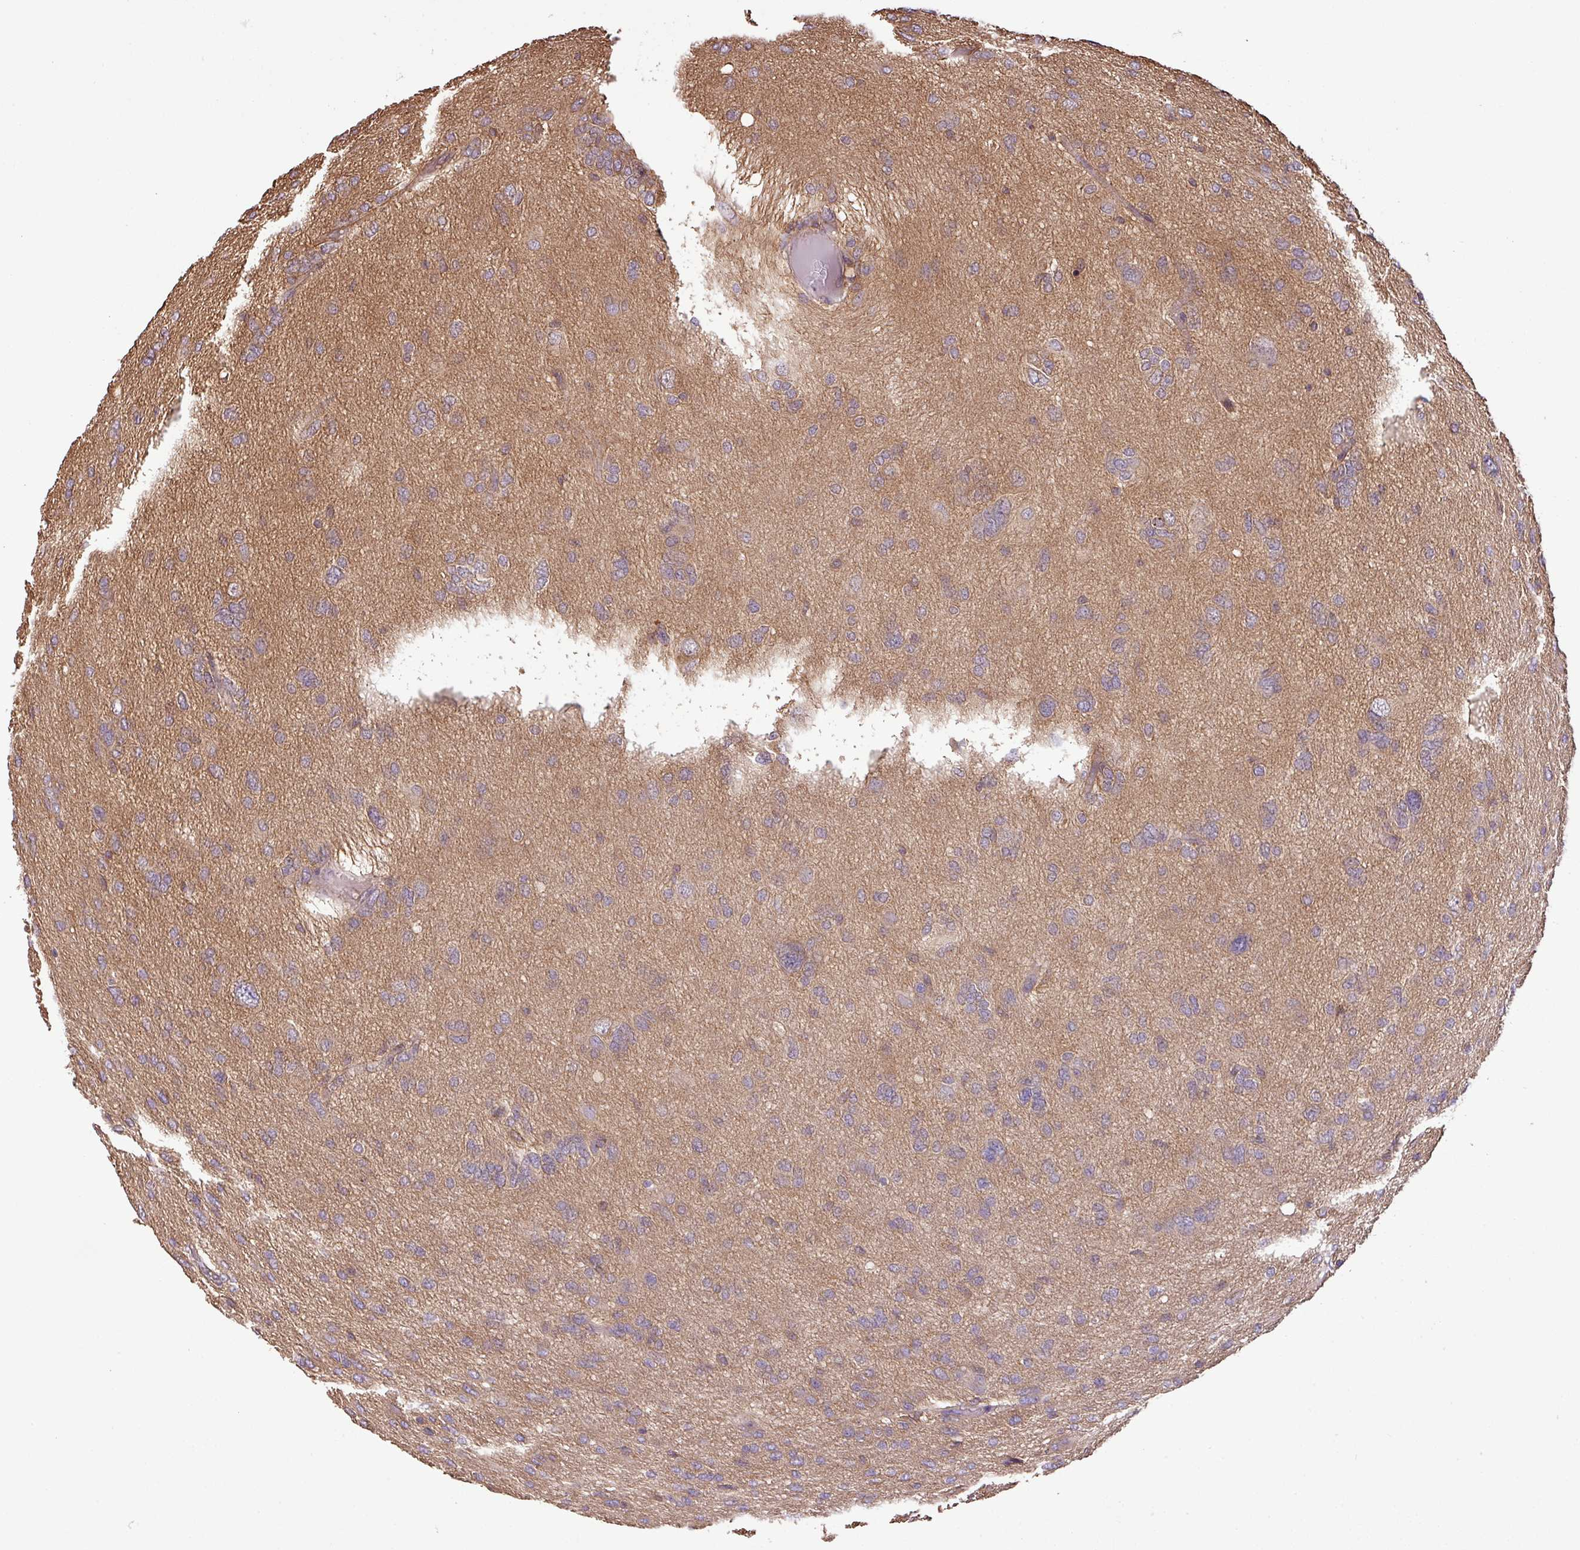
{"staining": {"intensity": "weak", "quantity": ">75%", "location": "cytoplasmic/membranous,nuclear"}, "tissue": "glioma", "cell_type": "Tumor cells", "image_type": "cancer", "snomed": [{"axis": "morphology", "description": "Glioma, malignant, High grade"}, {"axis": "topography", "description": "Brain"}], "caption": "IHC histopathology image of glioma stained for a protein (brown), which demonstrates low levels of weak cytoplasmic/membranous and nuclear expression in approximately >75% of tumor cells.", "gene": "VENTX", "patient": {"sex": "female", "age": 59}}